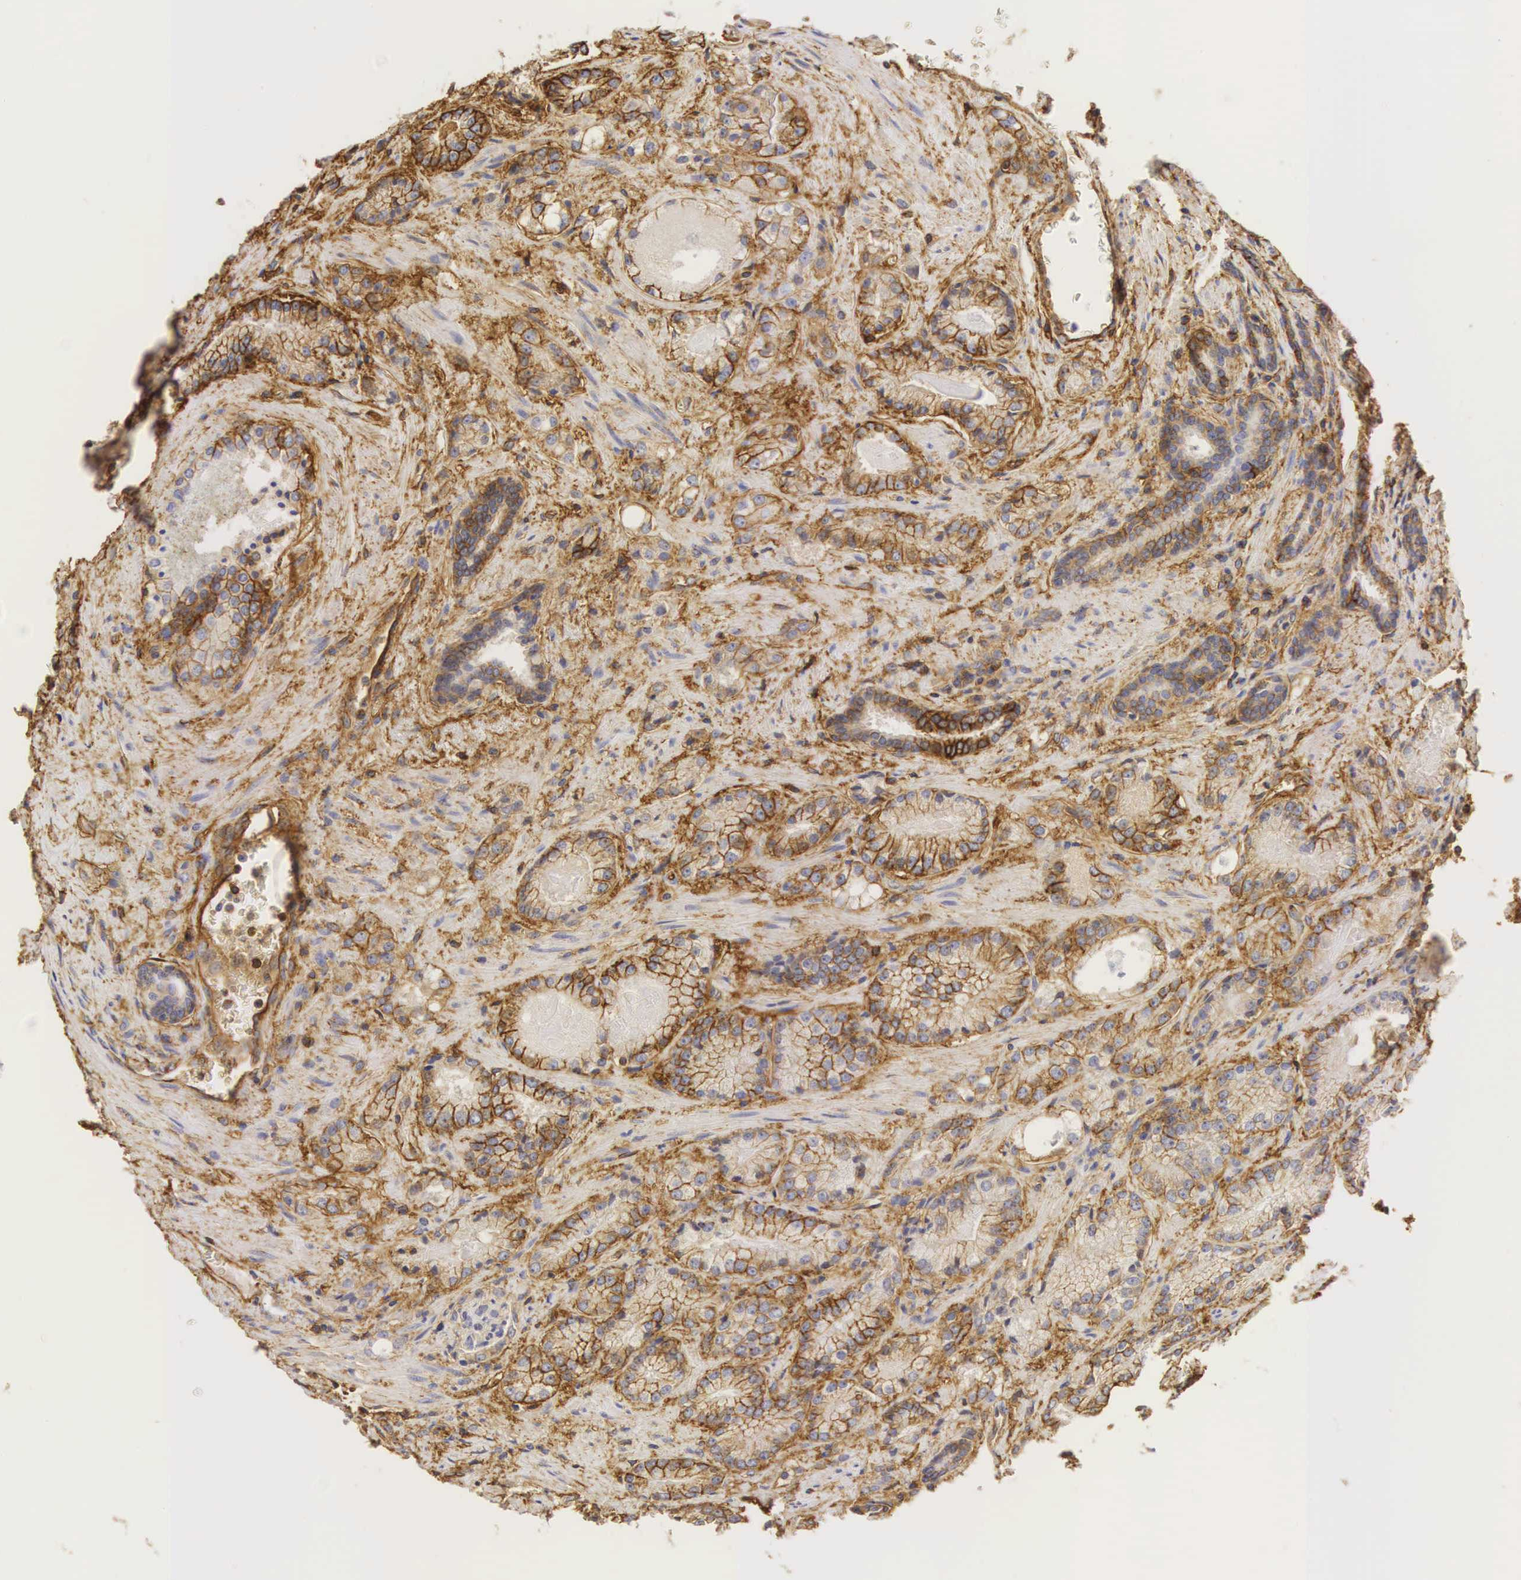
{"staining": {"intensity": "moderate", "quantity": ">75%", "location": "cytoplasmic/membranous"}, "tissue": "prostate cancer", "cell_type": "Tumor cells", "image_type": "cancer", "snomed": [{"axis": "morphology", "description": "Adenocarcinoma, Medium grade"}, {"axis": "topography", "description": "Prostate"}], "caption": "Moderate cytoplasmic/membranous staining for a protein is appreciated in about >75% of tumor cells of adenocarcinoma (medium-grade) (prostate) using immunohistochemistry (IHC).", "gene": "CD99", "patient": {"sex": "male", "age": 68}}